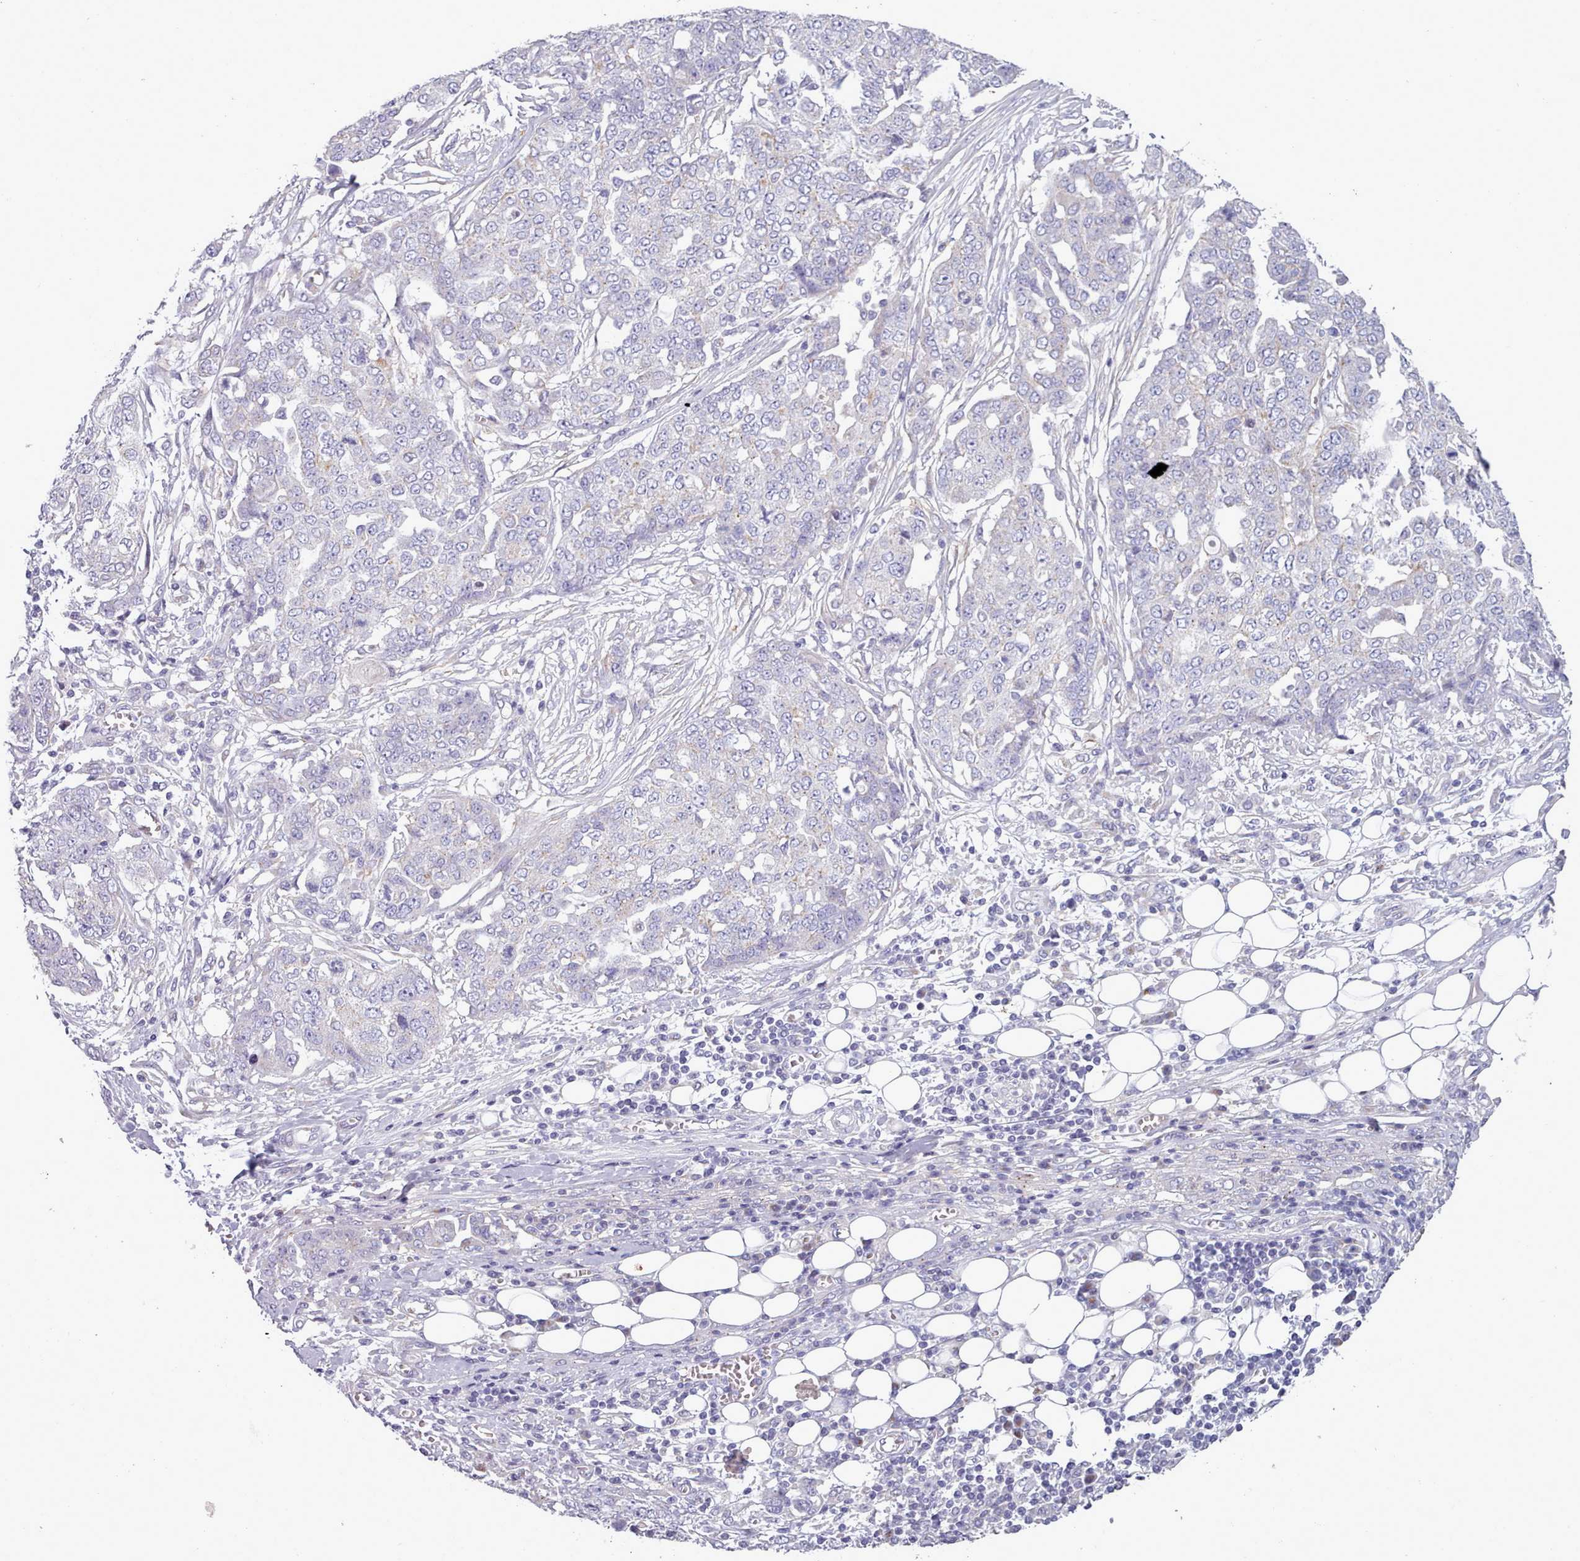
{"staining": {"intensity": "negative", "quantity": "none", "location": "none"}, "tissue": "ovarian cancer", "cell_type": "Tumor cells", "image_type": "cancer", "snomed": [{"axis": "morphology", "description": "Cystadenocarcinoma, serous, NOS"}, {"axis": "topography", "description": "Soft tissue"}, {"axis": "topography", "description": "Ovary"}], "caption": "Immunohistochemistry (IHC) histopathology image of serous cystadenocarcinoma (ovarian) stained for a protein (brown), which exhibits no positivity in tumor cells.", "gene": "MYRFL", "patient": {"sex": "female", "age": 57}}